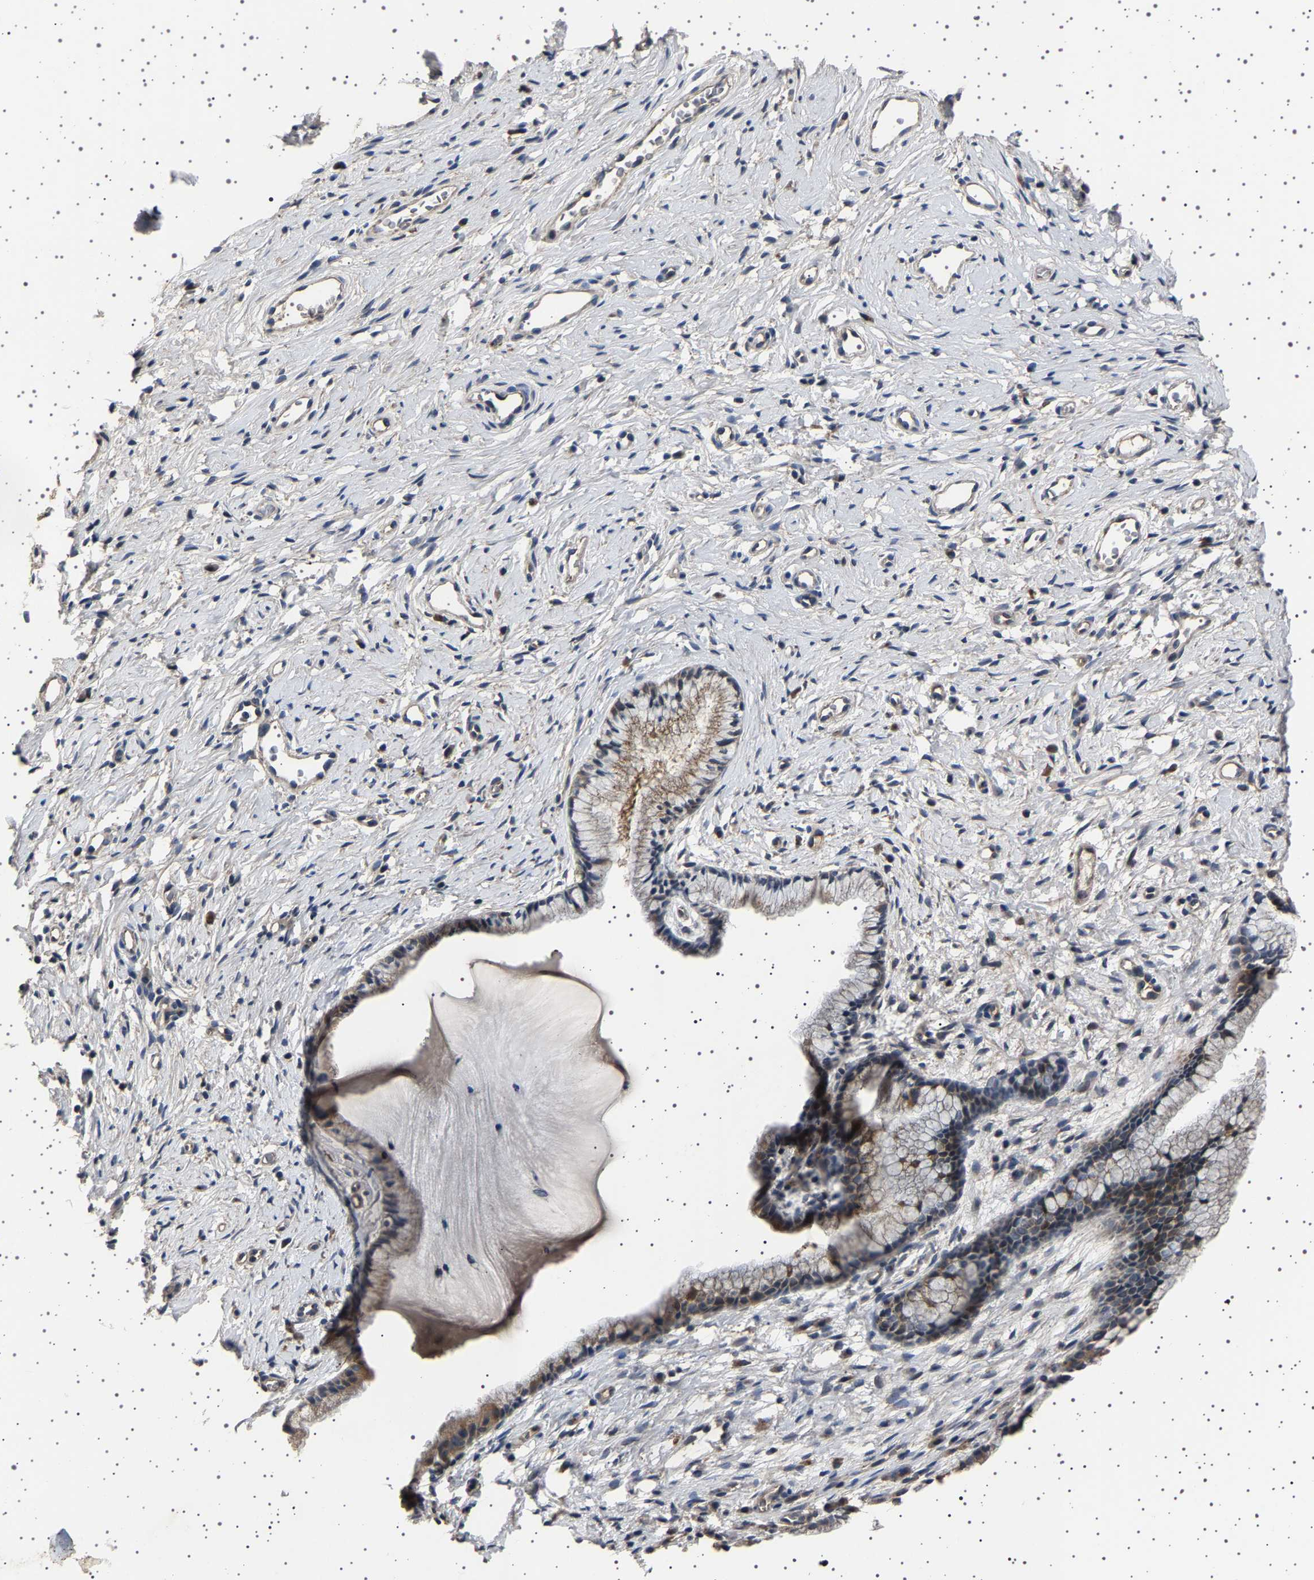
{"staining": {"intensity": "moderate", "quantity": "<25%", "location": "cytoplasmic/membranous"}, "tissue": "cervix", "cell_type": "Glandular cells", "image_type": "normal", "snomed": [{"axis": "morphology", "description": "Normal tissue, NOS"}, {"axis": "topography", "description": "Cervix"}], "caption": "Immunohistochemistry of unremarkable cervix exhibits low levels of moderate cytoplasmic/membranous expression in approximately <25% of glandular cells. (DAB (3,3'-diaminobenzidine) = brown stain, brightfield microscopy at high magnification).", "gene": "NCKAP1", "patient": {"sex": "female", "age": 77}}